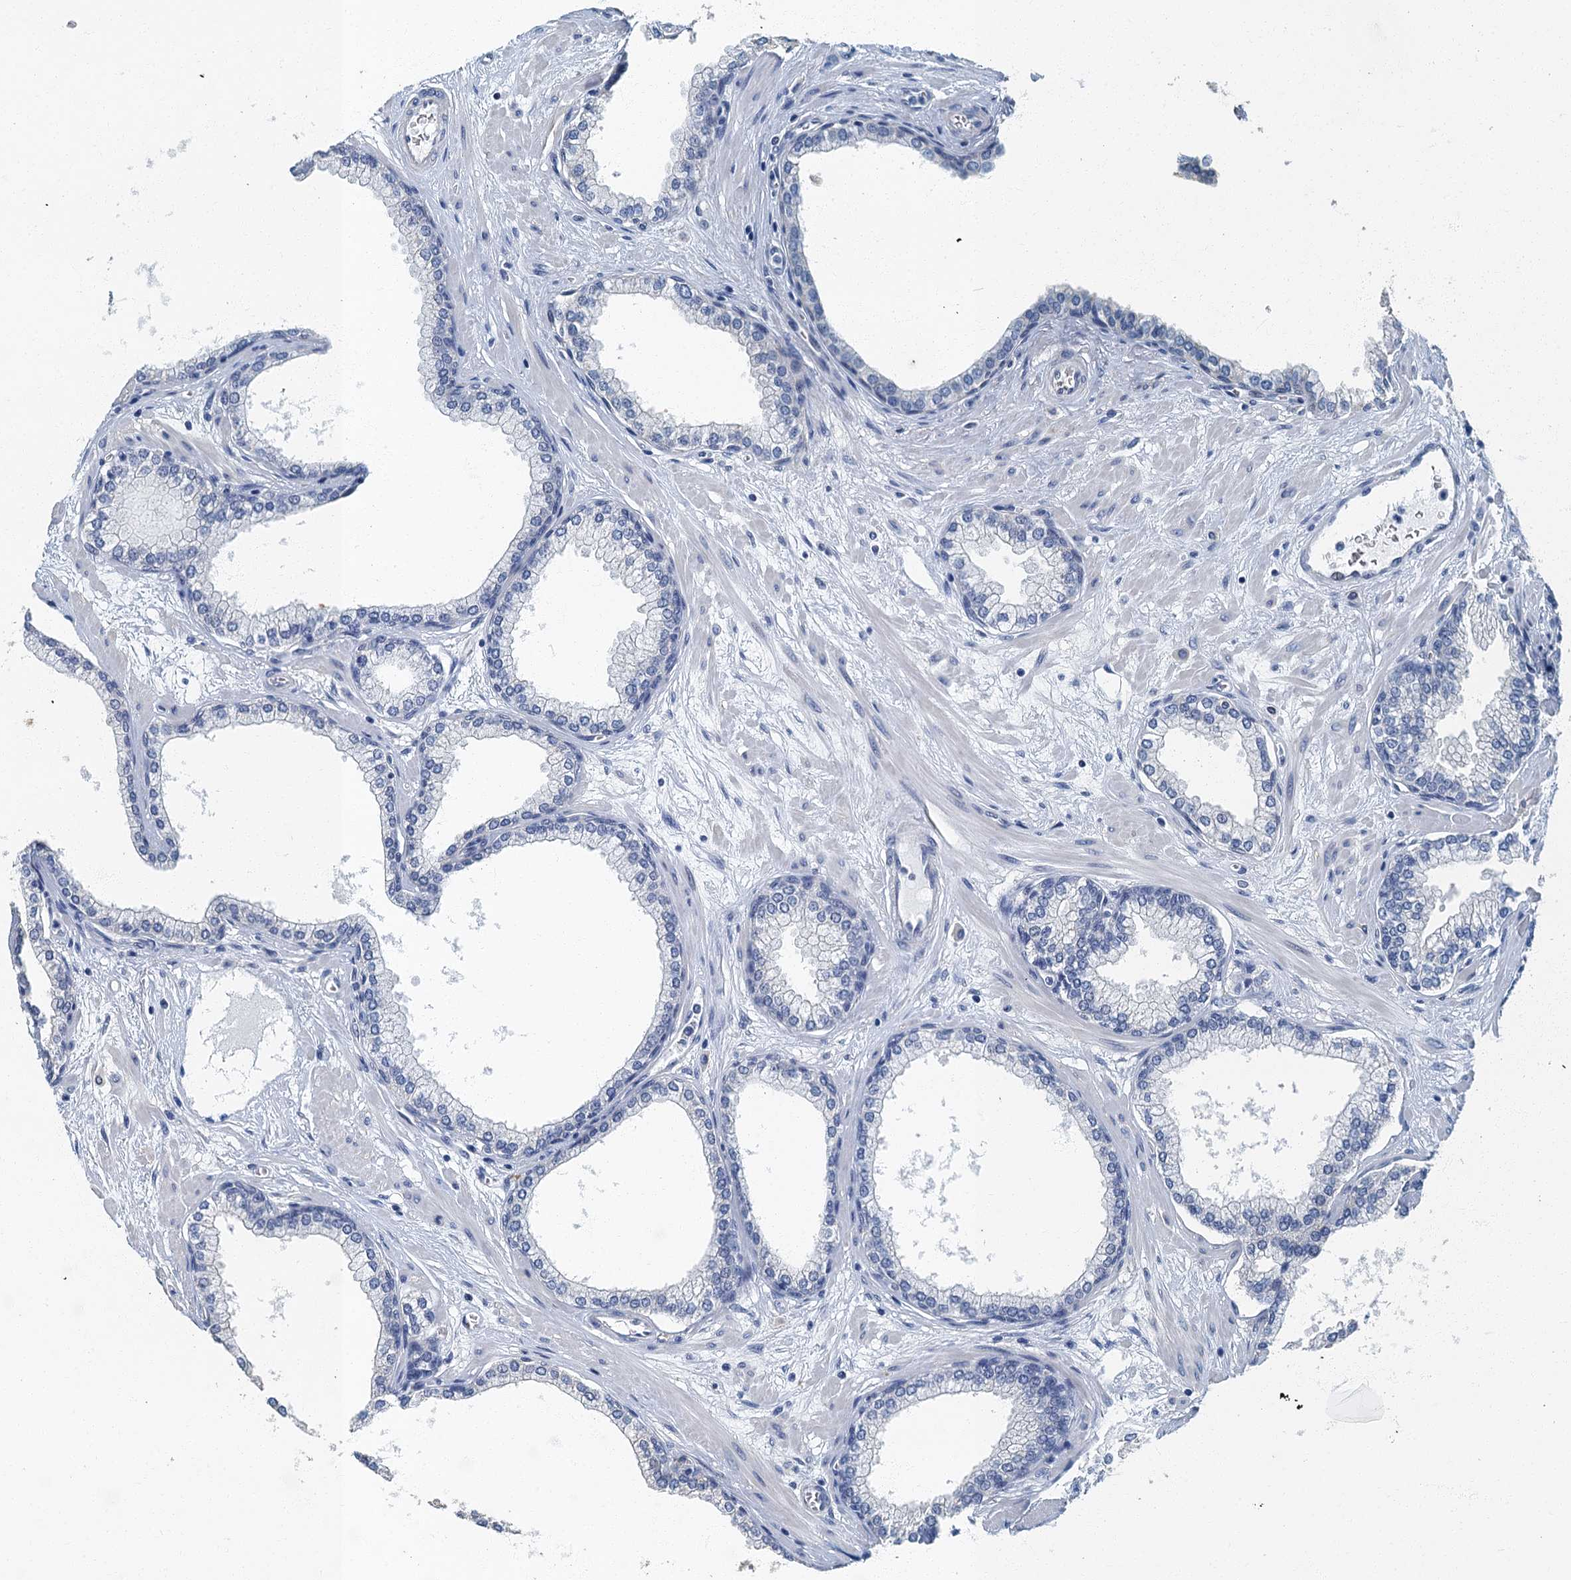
{"staining": {"intensity": "negative", "quantity": "none", "location": "none"}, "tissue": "prostate", "cell_type": "Glandular cells", "image_type": "normal", "snomed": [{"axis": "morphology", "description": "Normal tissue, NOS"}, {"axis": "morphology", "description": "Urothelial carcinoma, Low grade"}, {"axis": "topography", "description": "Urinary bladder"}, {"axis": "topography", "description": "Prostate"}], "caption": "A histopathology image of prostate stained for a protein reveals no brown staining in glandular cells.", "gene": "GADL1", "patient": {"sex": "male", "age": 60}}